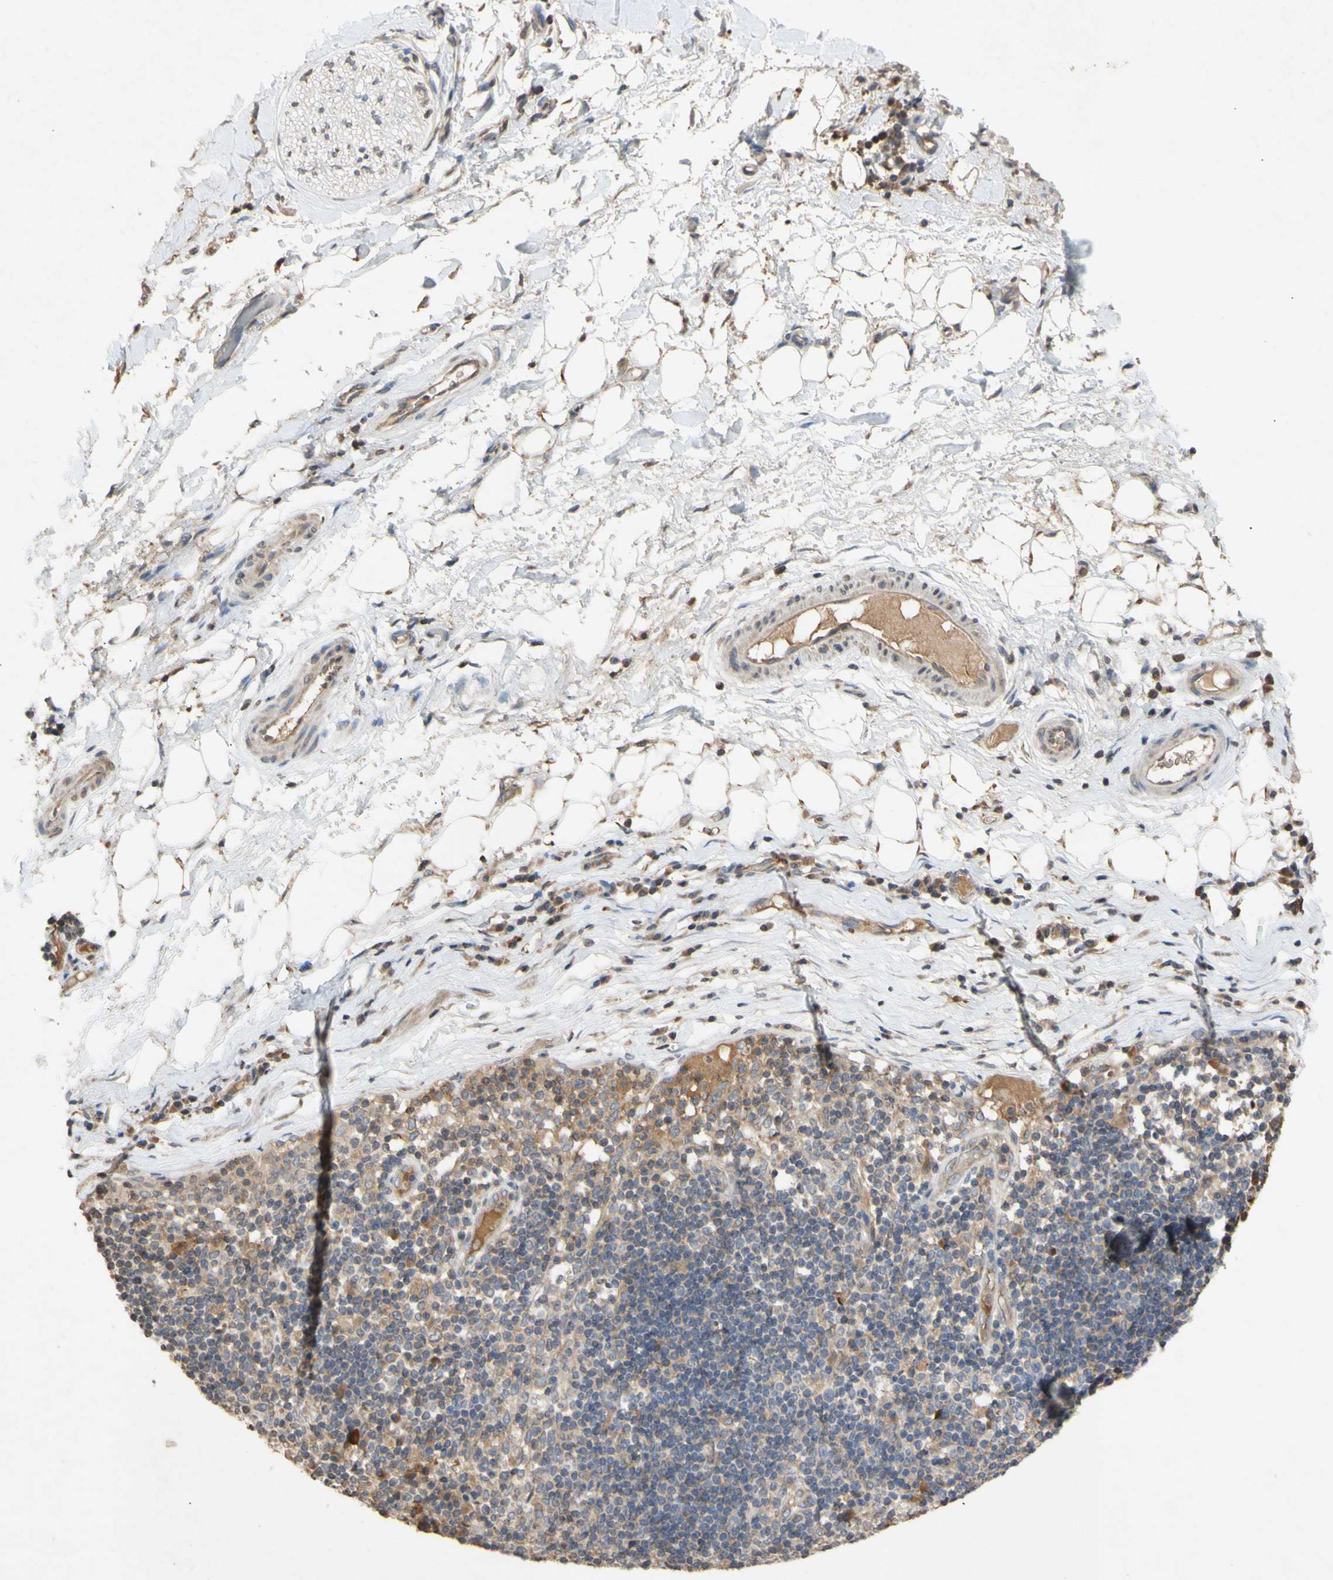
{"staining": {"intensity": "moderate", "quantity": ">75%", "location": "cytoplasmic/membranous"}, "tissue": "adipose tissue", "cell_type": "Adipocytes", "image_type": "normal", "snomed": [{"axis": "morphology", "description": "Normal tissue, NOS"}, {"axis": "morphology", "description": "Adenocarcinoma, NOS"}, {"axis": "topography", "description": "Esophagus"}], "caption": "Immunohistochemical staining of benign adipose tissue shows moderate cytoplasmic/membranous protein expression in approximately >75% of adipocytes.", "gene": "NECTIN3", "patient": {"sex": "male", "age": 62}}